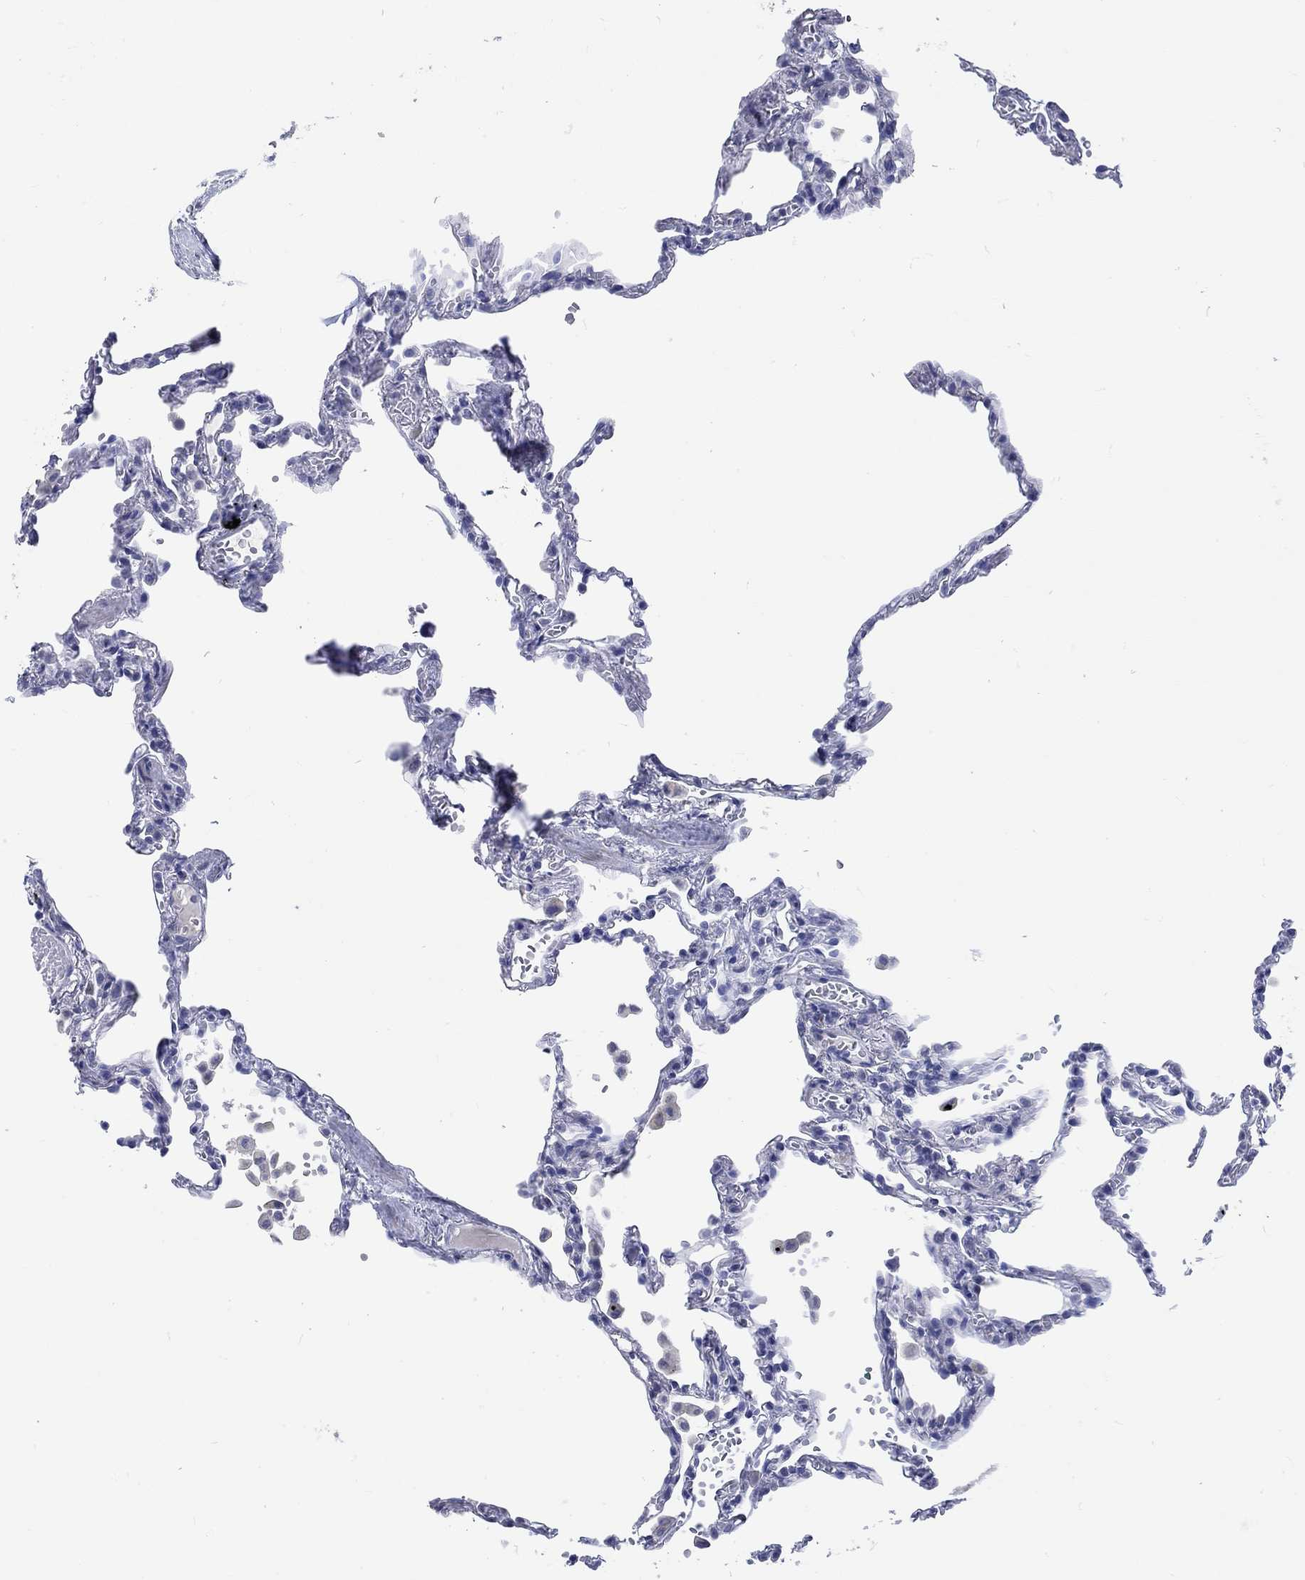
{"staining": {"intensity": "negative", "quantity": "none", "location": "none"}, "tissue": "lung", "cell_type": "Alveolar cells", "image_type": "normal", "snomed": [{"axis": "morphology", "description": "Normal tissue, NOS"}, {"axis": "topography", "description": "Lung"}], "caption": "Alveolar cells are negative for protein expression in benign human lung. (DAB (3,3'-diaminobenzidine) immunohistochemistry, high magnification).", "gene": "C4orf47", "patient": {"sex": "male", "age": 78}}